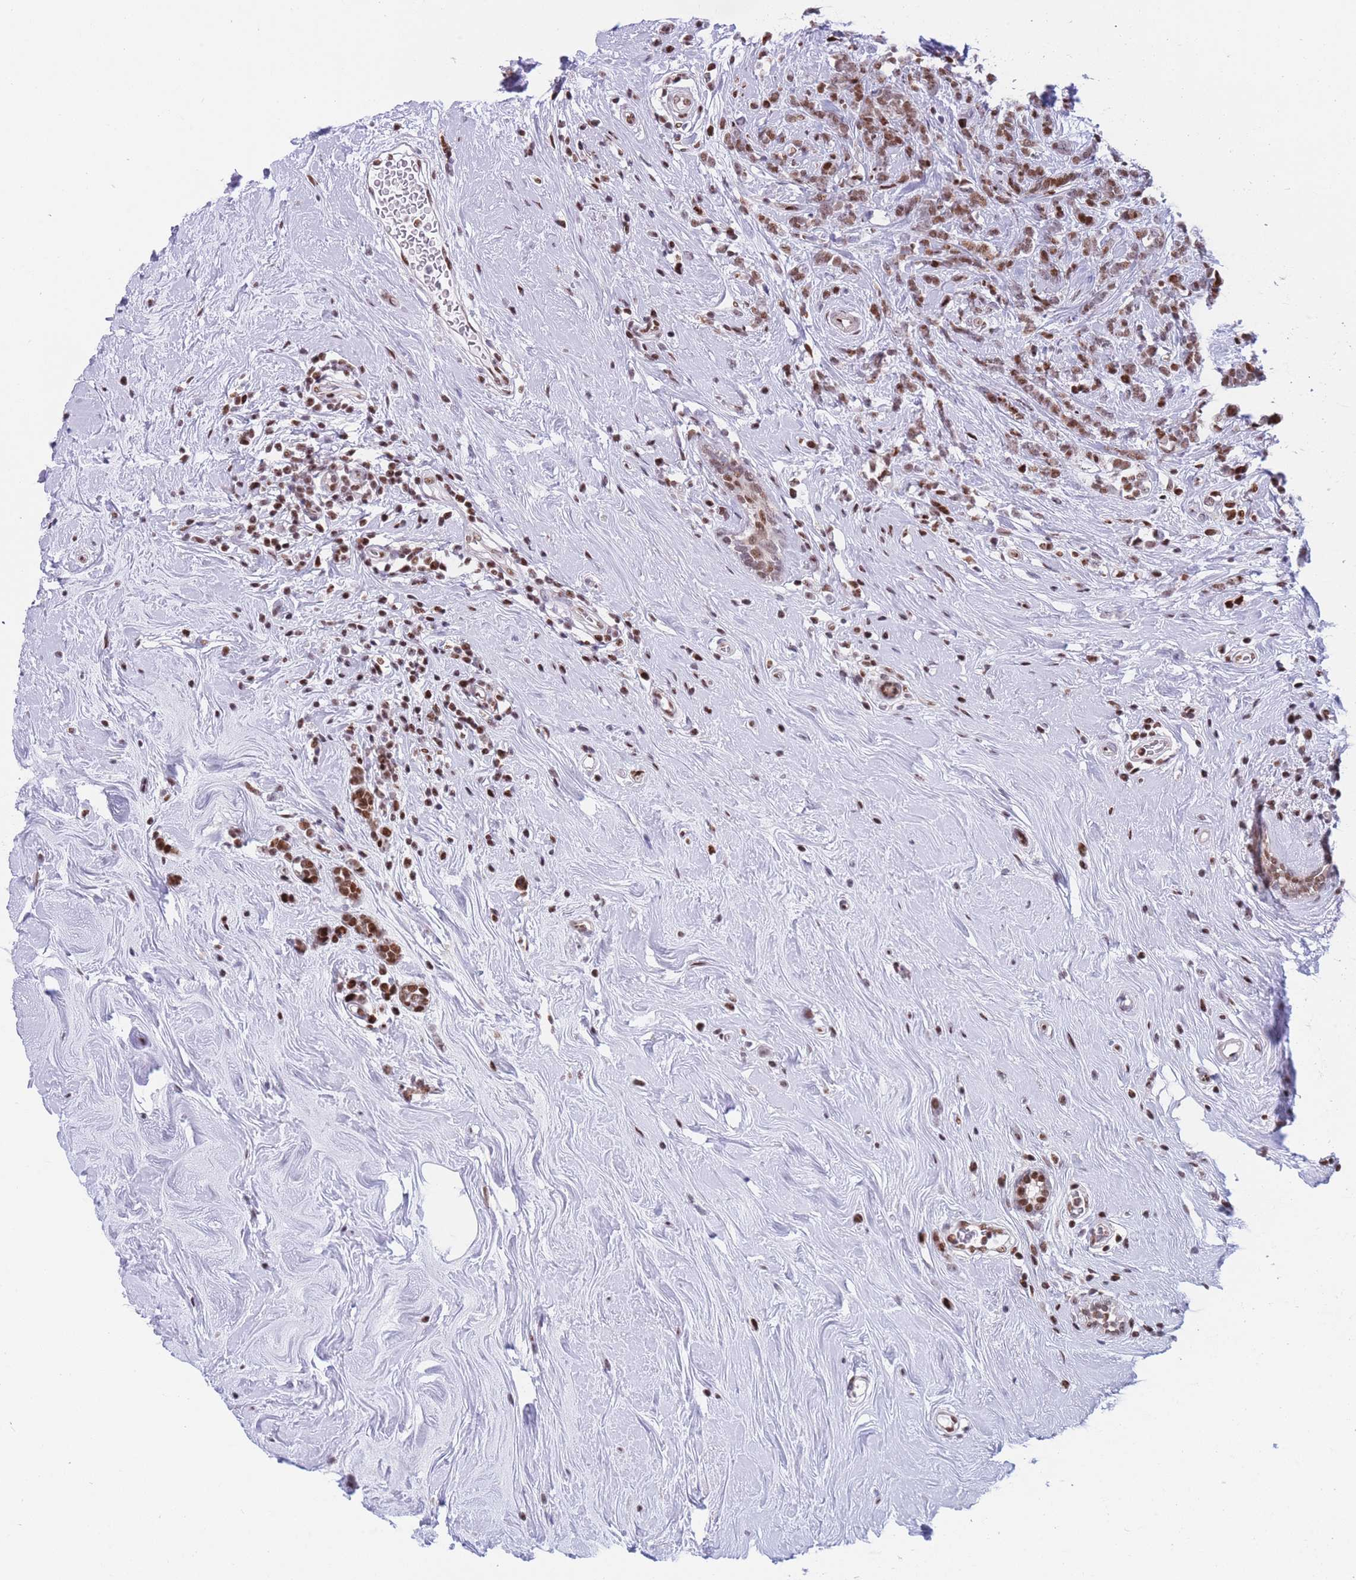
{"staining": {"intensity": "moderate", "quantity": ">75%", "location": "nuclear"}, "tissue": "breast cancer", "cell_type": "Tumor cells", "image_type": "cancer", "snomed": [{"axis": "morphology", "description": "Lobular carcinoma"}, {"axis": "topography", "description": "Breast"}], "caption": "Moderate nuclear staining is identified in about >75% of tumor cells in lobular carcinoma (breast).", "gene": "DNAJC3", "patient": {"sex": "female", "age": 58}}